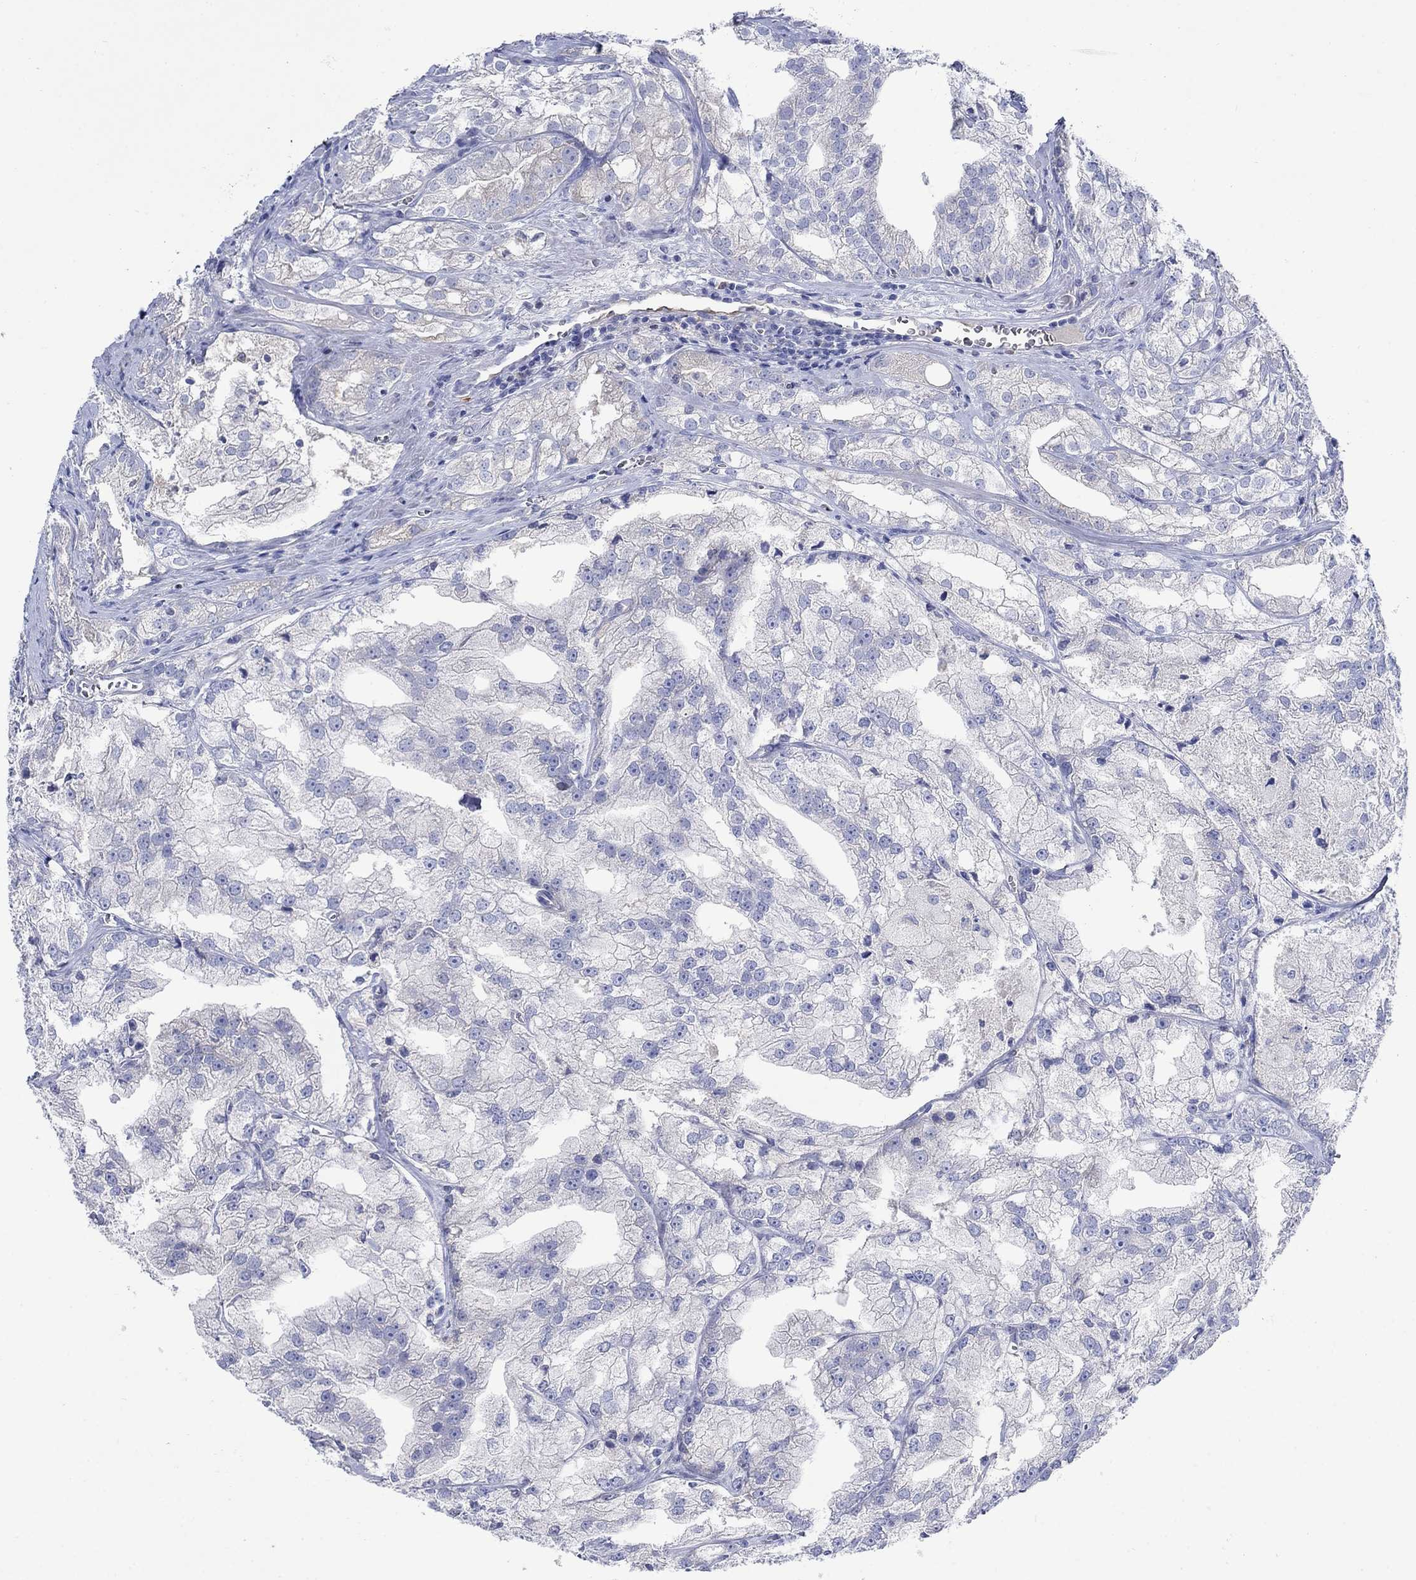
{"staining": {"intensity": "negative", "quantity": "none", "location": "none"}, "tissue": "prostate cancer", "cell_type": "Tumor cells", "image_type": "cancer", "snomed": [{"axis": "morphology", "description": "Adenocarcinoma, NOS"}, {"axis": "topography", "description": "Prostate"}], "caption": "DAB immunohistochemical staining of human prostate cancer displays no significant expression in tumor cells.", "gene": "TRIM16", "patient": {"sex": "male", "age": 70}}